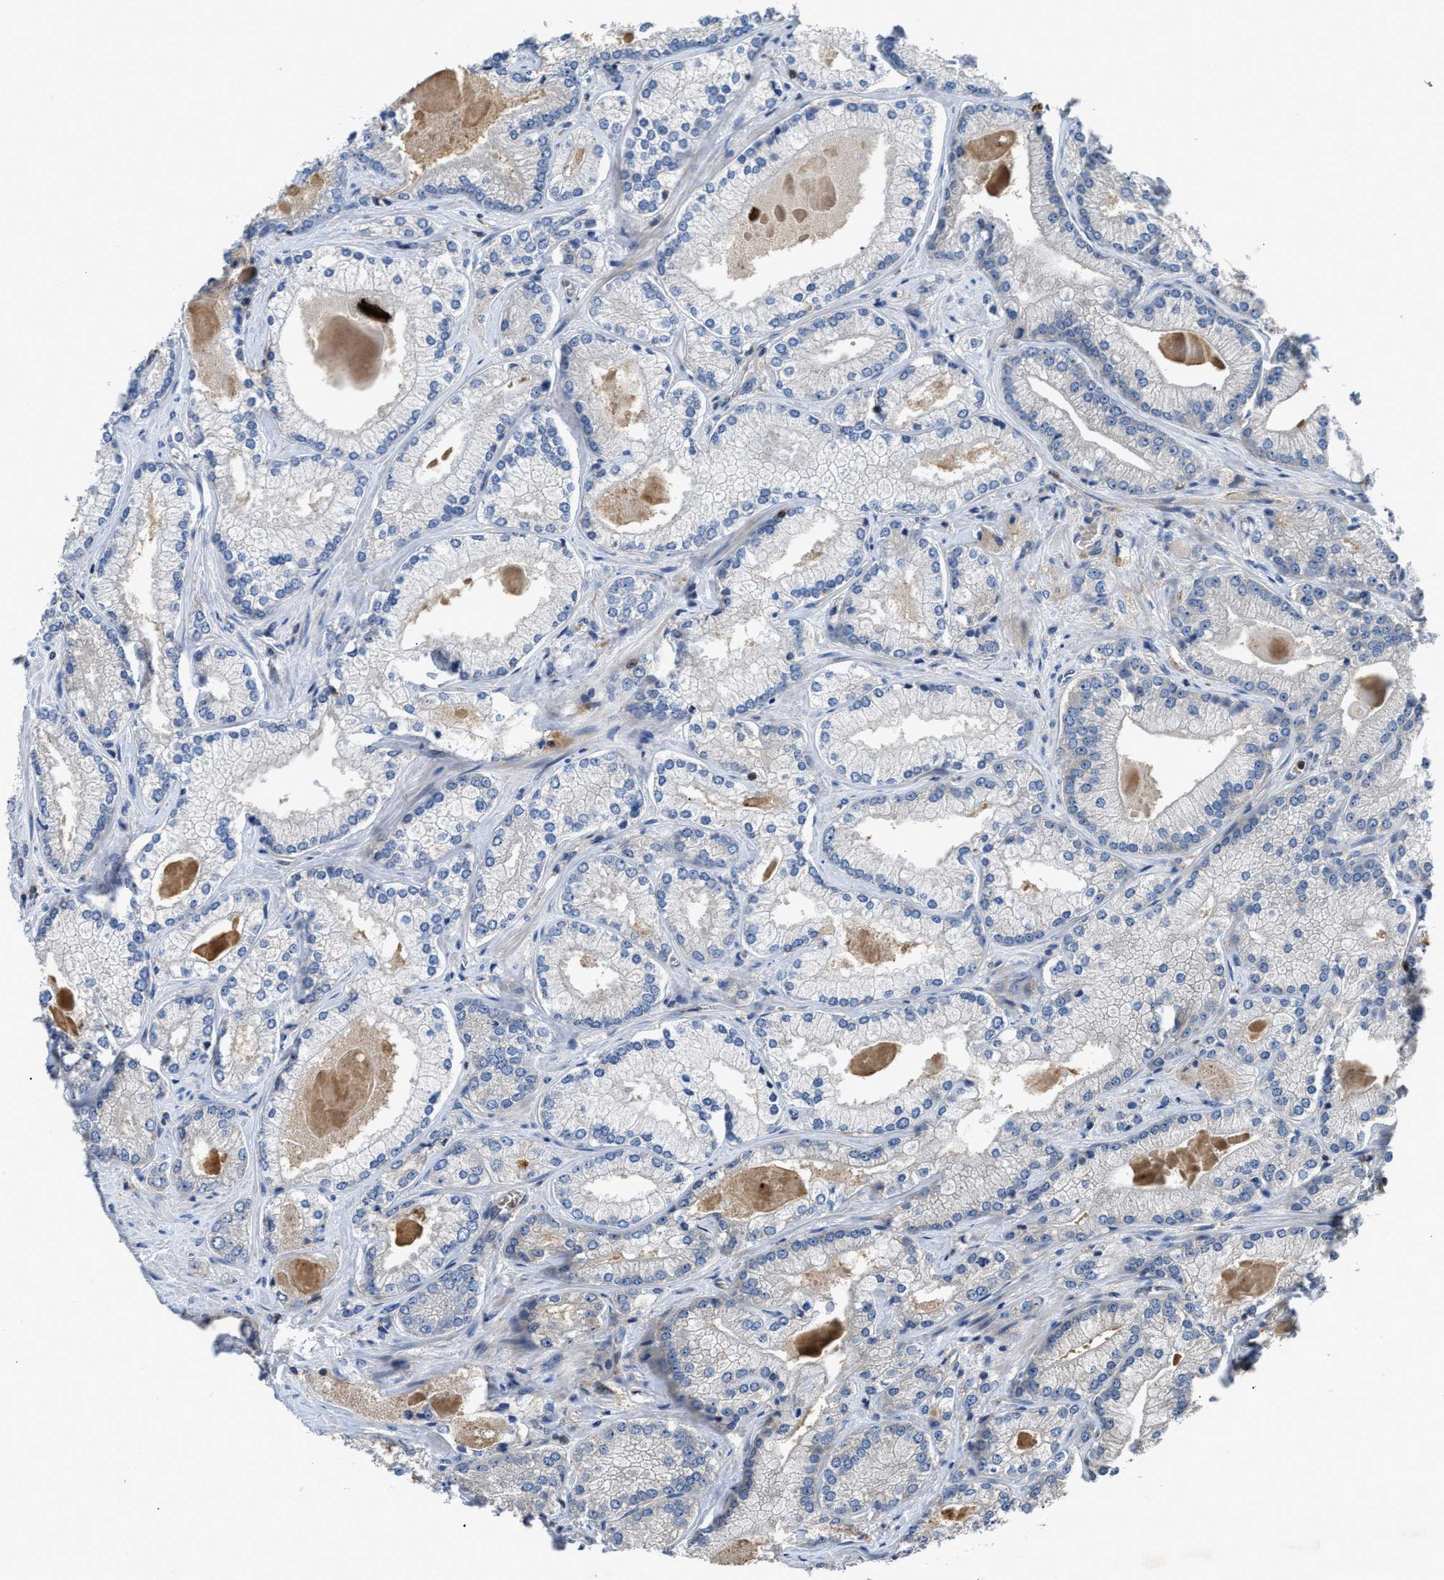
{"staining": {"intensity": "negative", "quantity": "none", "location": "none"}, "tissue": "prostate cancer", "cell_type": "Tumor cells", "image_type": "cancer", "snomed": [{"axis": "morphology", "description": "Adenocarcinoma, Low grade"}, {"axis": "topography", "description": "Prostate"}], "caption": "High power microscopy micrograph of an immunohistochemistry (IHC) image of prostate cancer, revealing no significant expression in tumor cells.", "gene": "OSTF1", "patient": {"sex": "male", "age": 65}}